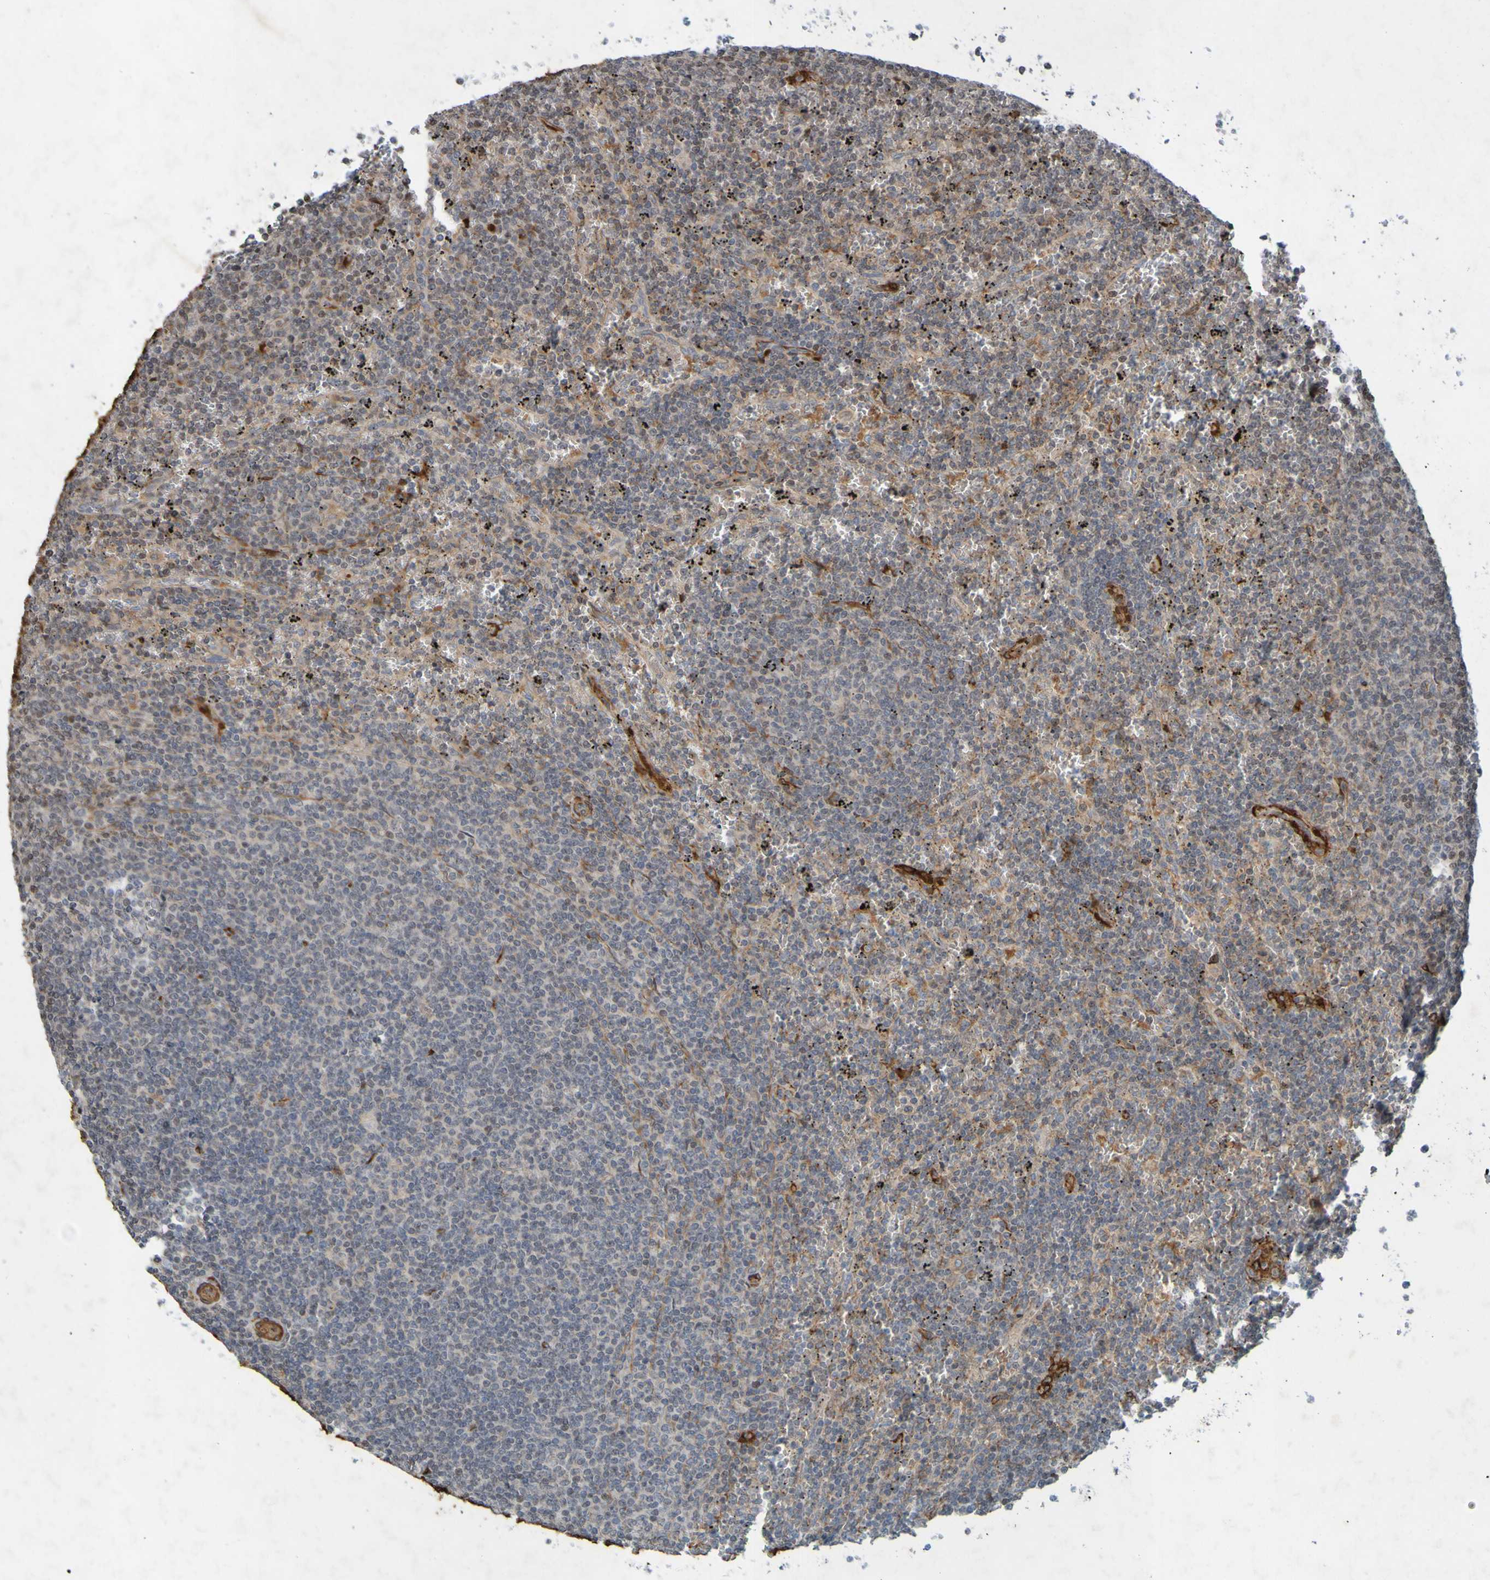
{"staining": {"intensity": "moderate", "quantity": "<25%", "location": "cytoplasmic/membranous"}, "tissue": "lymphoma", "cell_type": "Tumor cells", "image_type": "cancer", "snomed": [{"axis": "morphology", "description": "Malignant lymphoma, non-Hodgkin's type, Low grade"}, {"axis": "topography", "description": "Spleen"}], "caption": "Moderate cytoplasmic/membranous protein positivity is present in about <25% of tumor cells in lymphoma.", "gene": "GUCY1A1", "patient": {"sex": "female", "age": 50}}